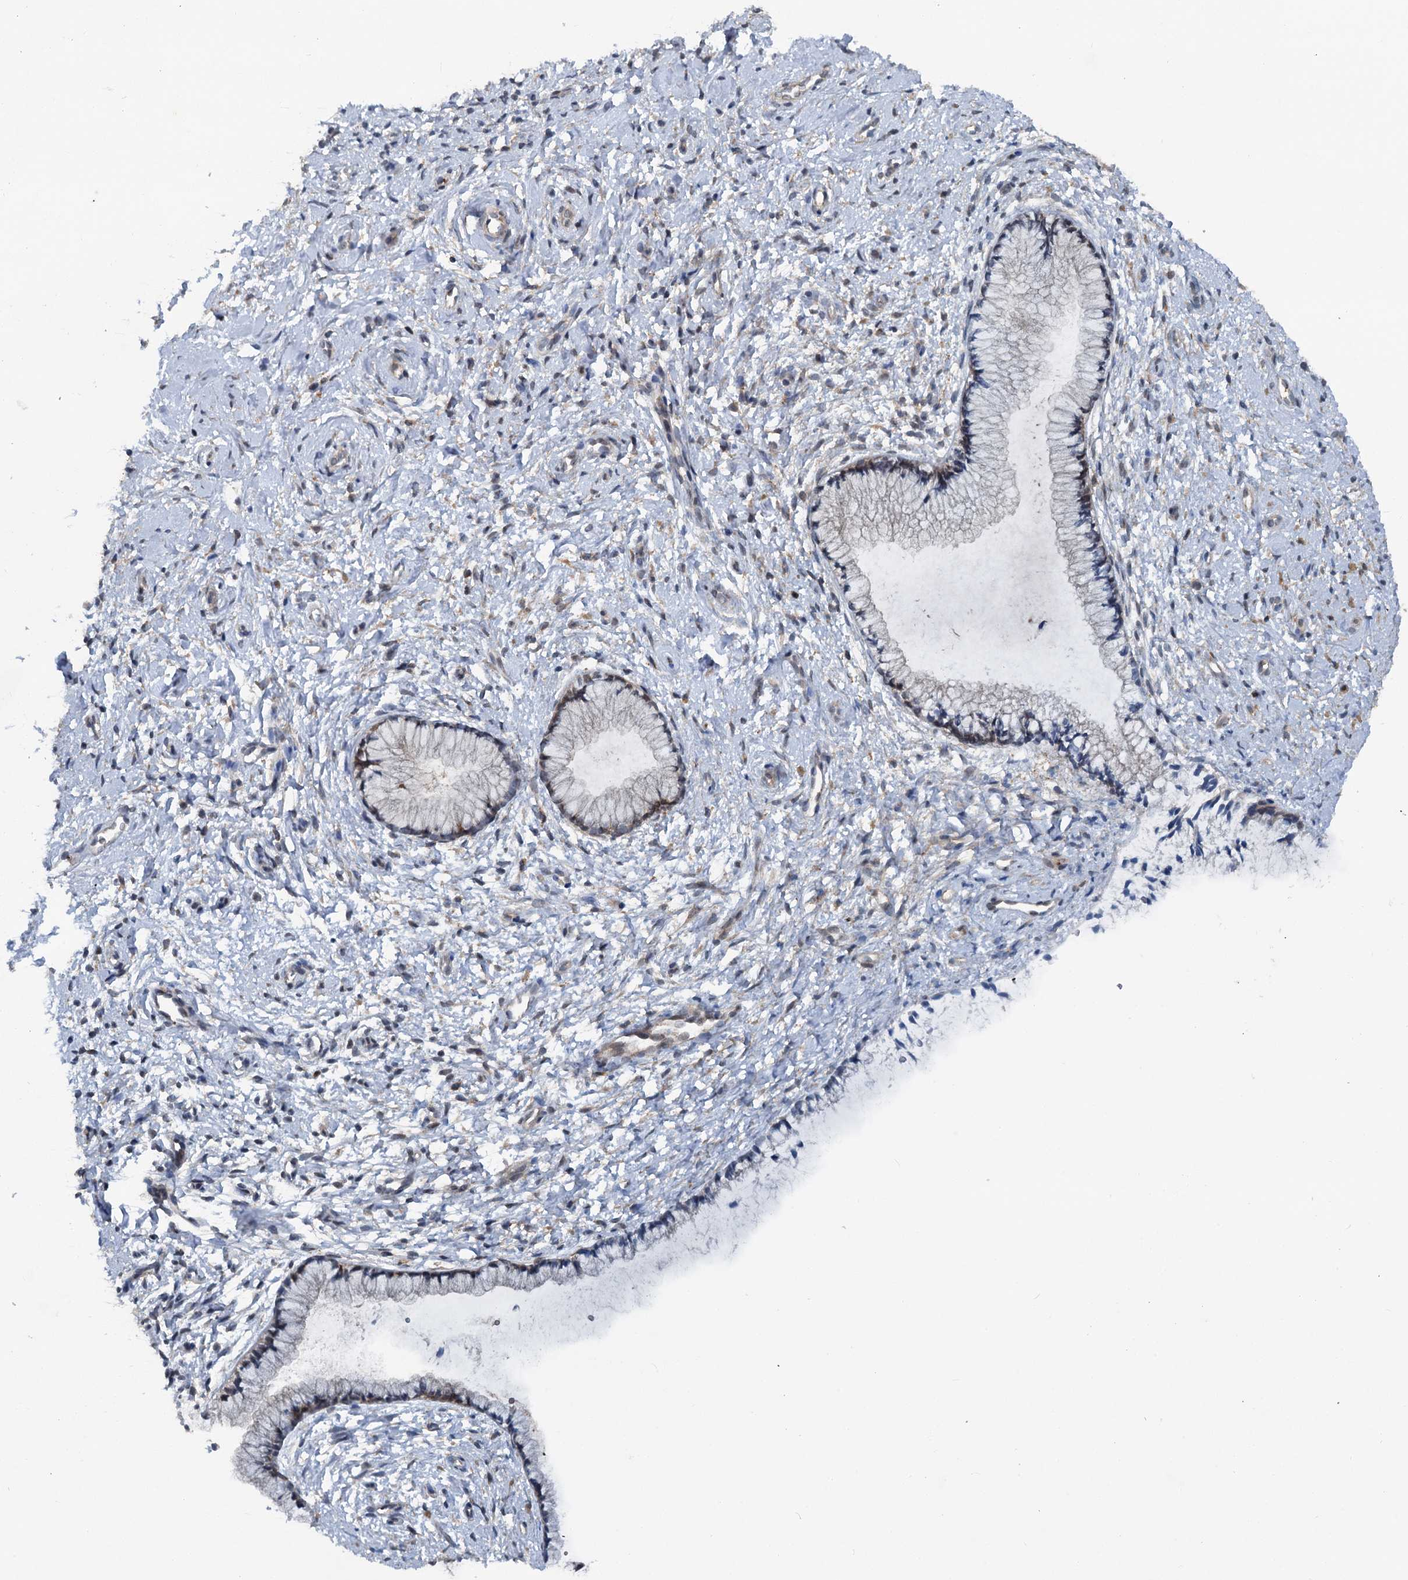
{"staining": {"intensity": "moderate", "quantity": "25%-75%", "location": "cytoplasmic/membranous"}, "tissue": "cervix", "cell_type": "Glandular cells", "image_type": "normal", "snomed": [{"axis": "morphology", "description": "Normal tissue, NOS"}, {"axis": "topography", "description": "Cervix"}], "caption": "A brown stain highlights moderate cytoplasmic/membranous staining of a protein in glandular cells of normal cervix.", "gene": "GCLM", "patient": {"sex": "female", "age": 57}}